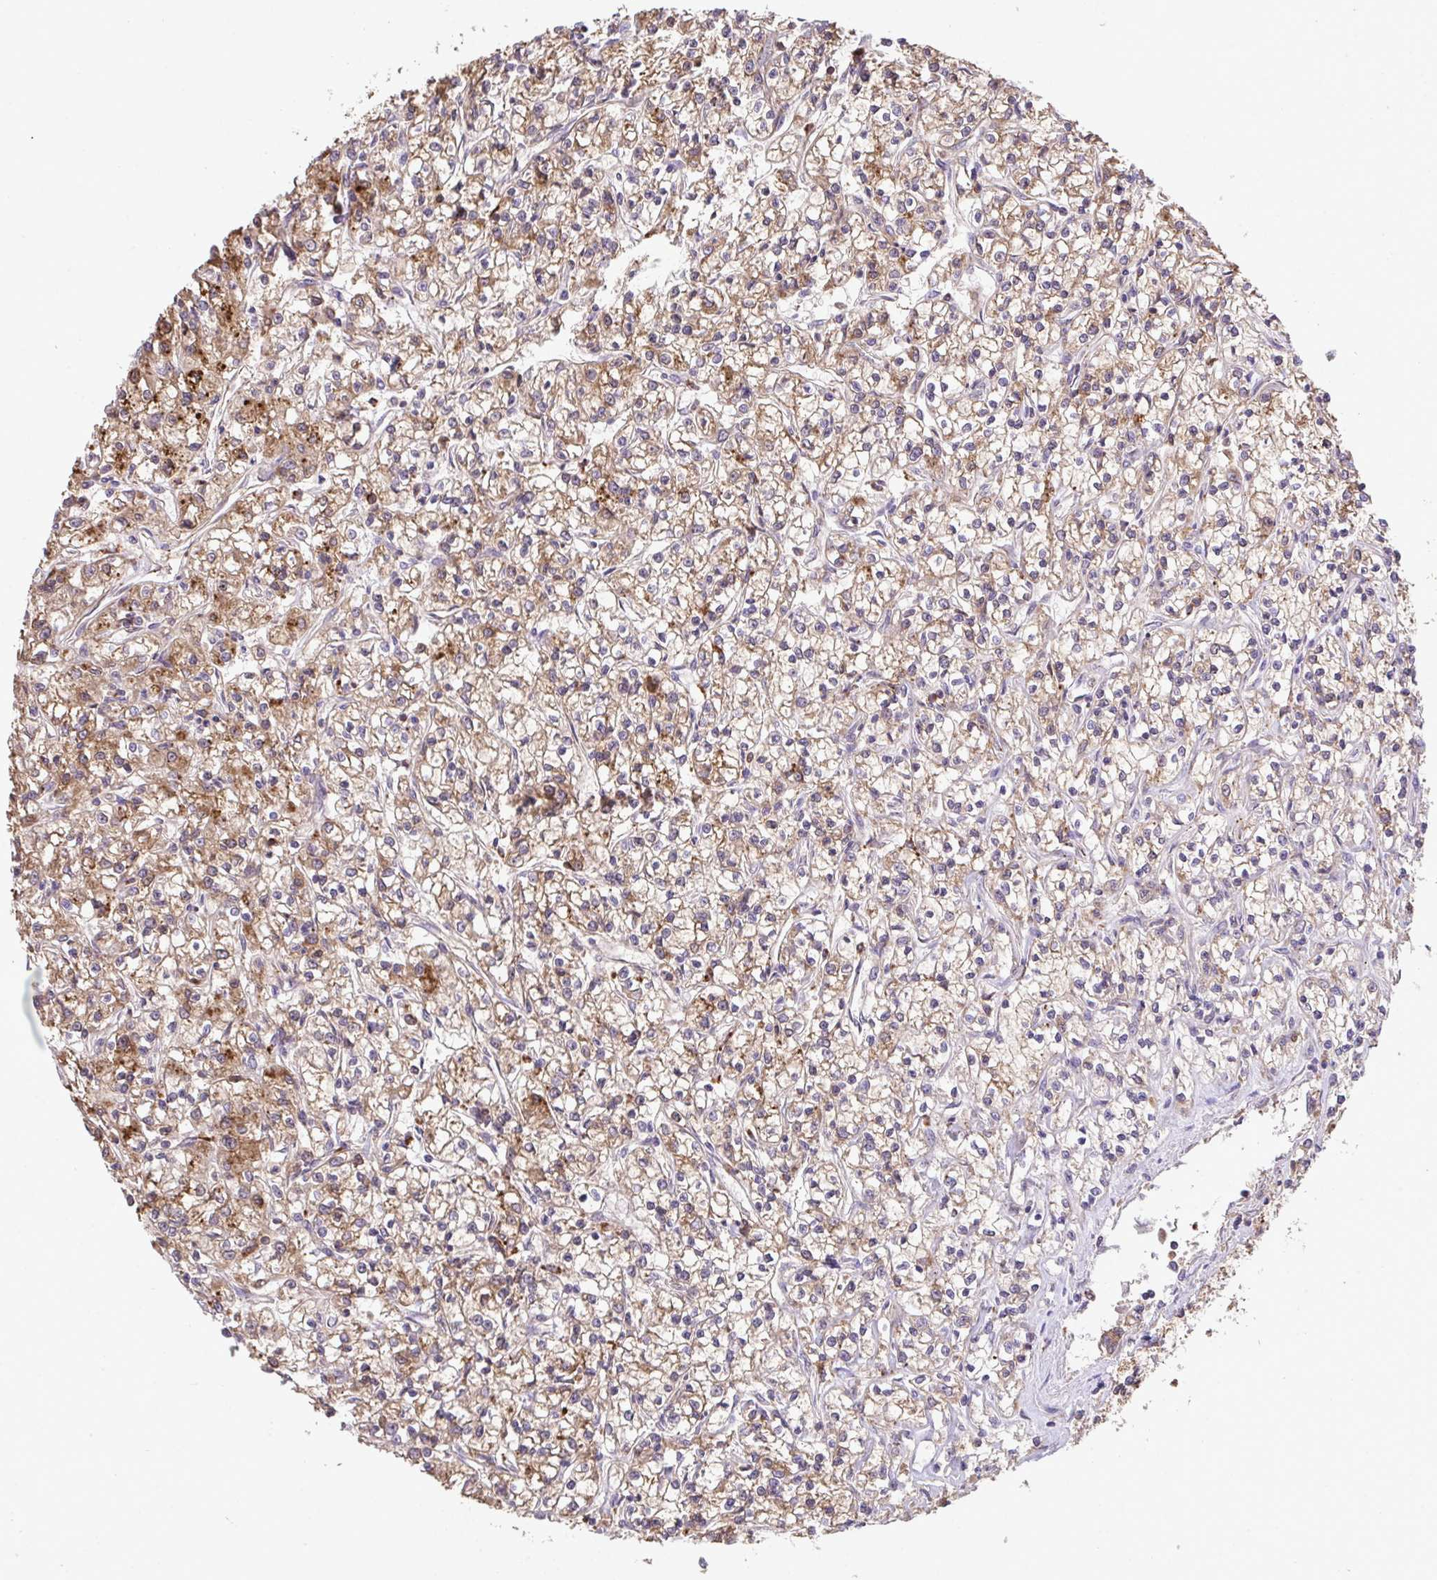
{"staining": {"intensity": "moderate", "quantity": "25%-75%", "location": "cytoplasmic/membranous"}, "tissue": "renal cancer", "cell_type": "Tumor cells", "image_type": "cancer", "snomed": [{"axis": "morphology", "description": "Adenocarcinoma, NOS"}, {"axis": "topography", "description": "Kidney"}], "caption": "Protein positivity by immunohistochemistry exhibits moderate cytoplasmic/membranous expression in approximately 25%-75% of tumor cells in renal cancer.", "gene": "C12orf57", "patient": {"sex": "female", "age": 59}}